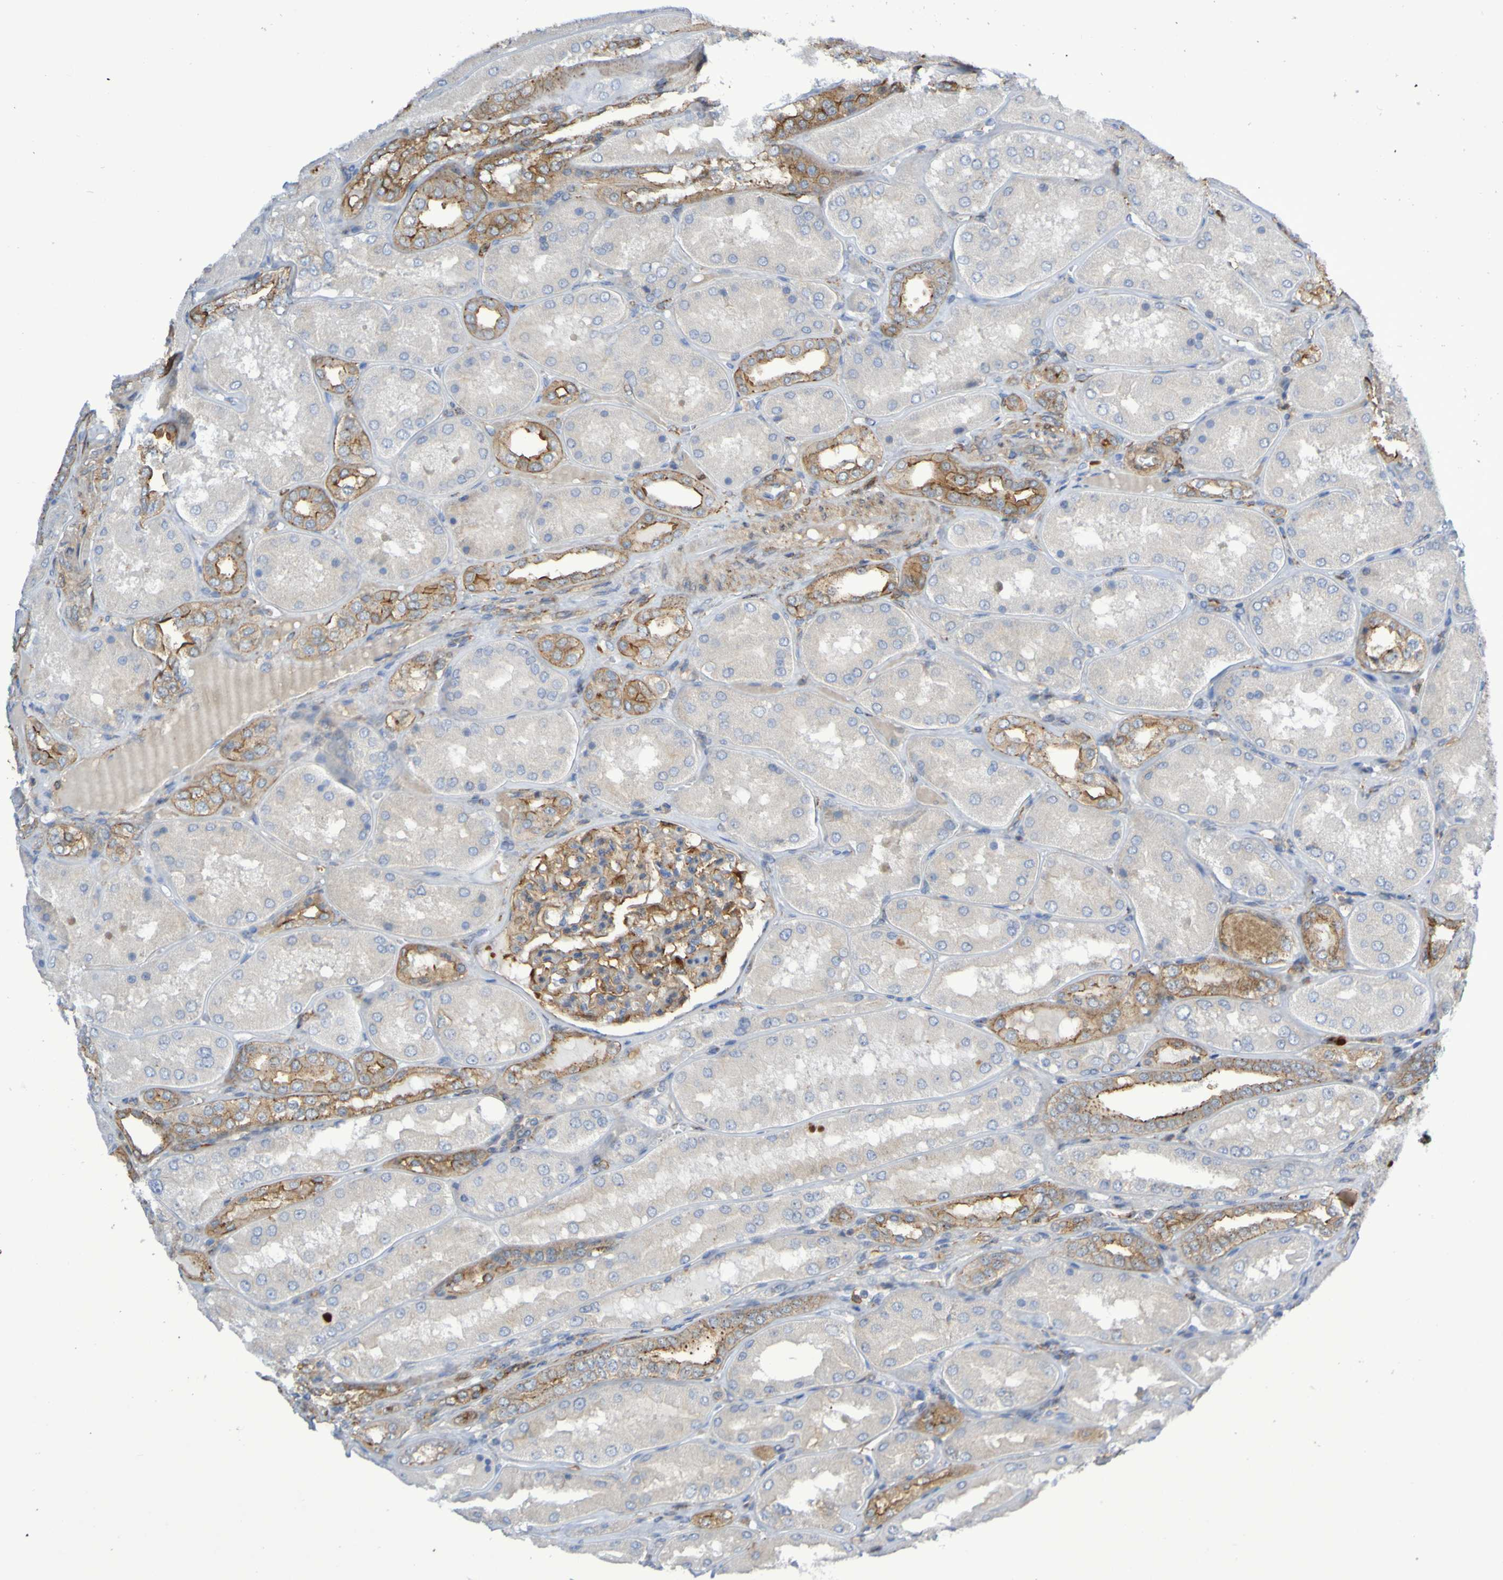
{"staining": {"intensity": "moderate", "quantity": ">75%", "location": "cytoplasmic/membranous"}, "tissue": "kidney", "cell_type": "Cells in glomeruli", "image_type": "normal", "snomed": [{"axis": "morphology", "description": "Normal tissue, NOS"}, {"axis": "topography", "description": "Kidney"}], "caption": "Moderate cytoplasmic/membranous positivity for a protein is appreciated in approximately >75% of cells in glomeruli of unremarkable kidney using immunohistochemistry (IHC).", "gene": "SCRG1", "patient": {"sex": "female", "age": 56}}